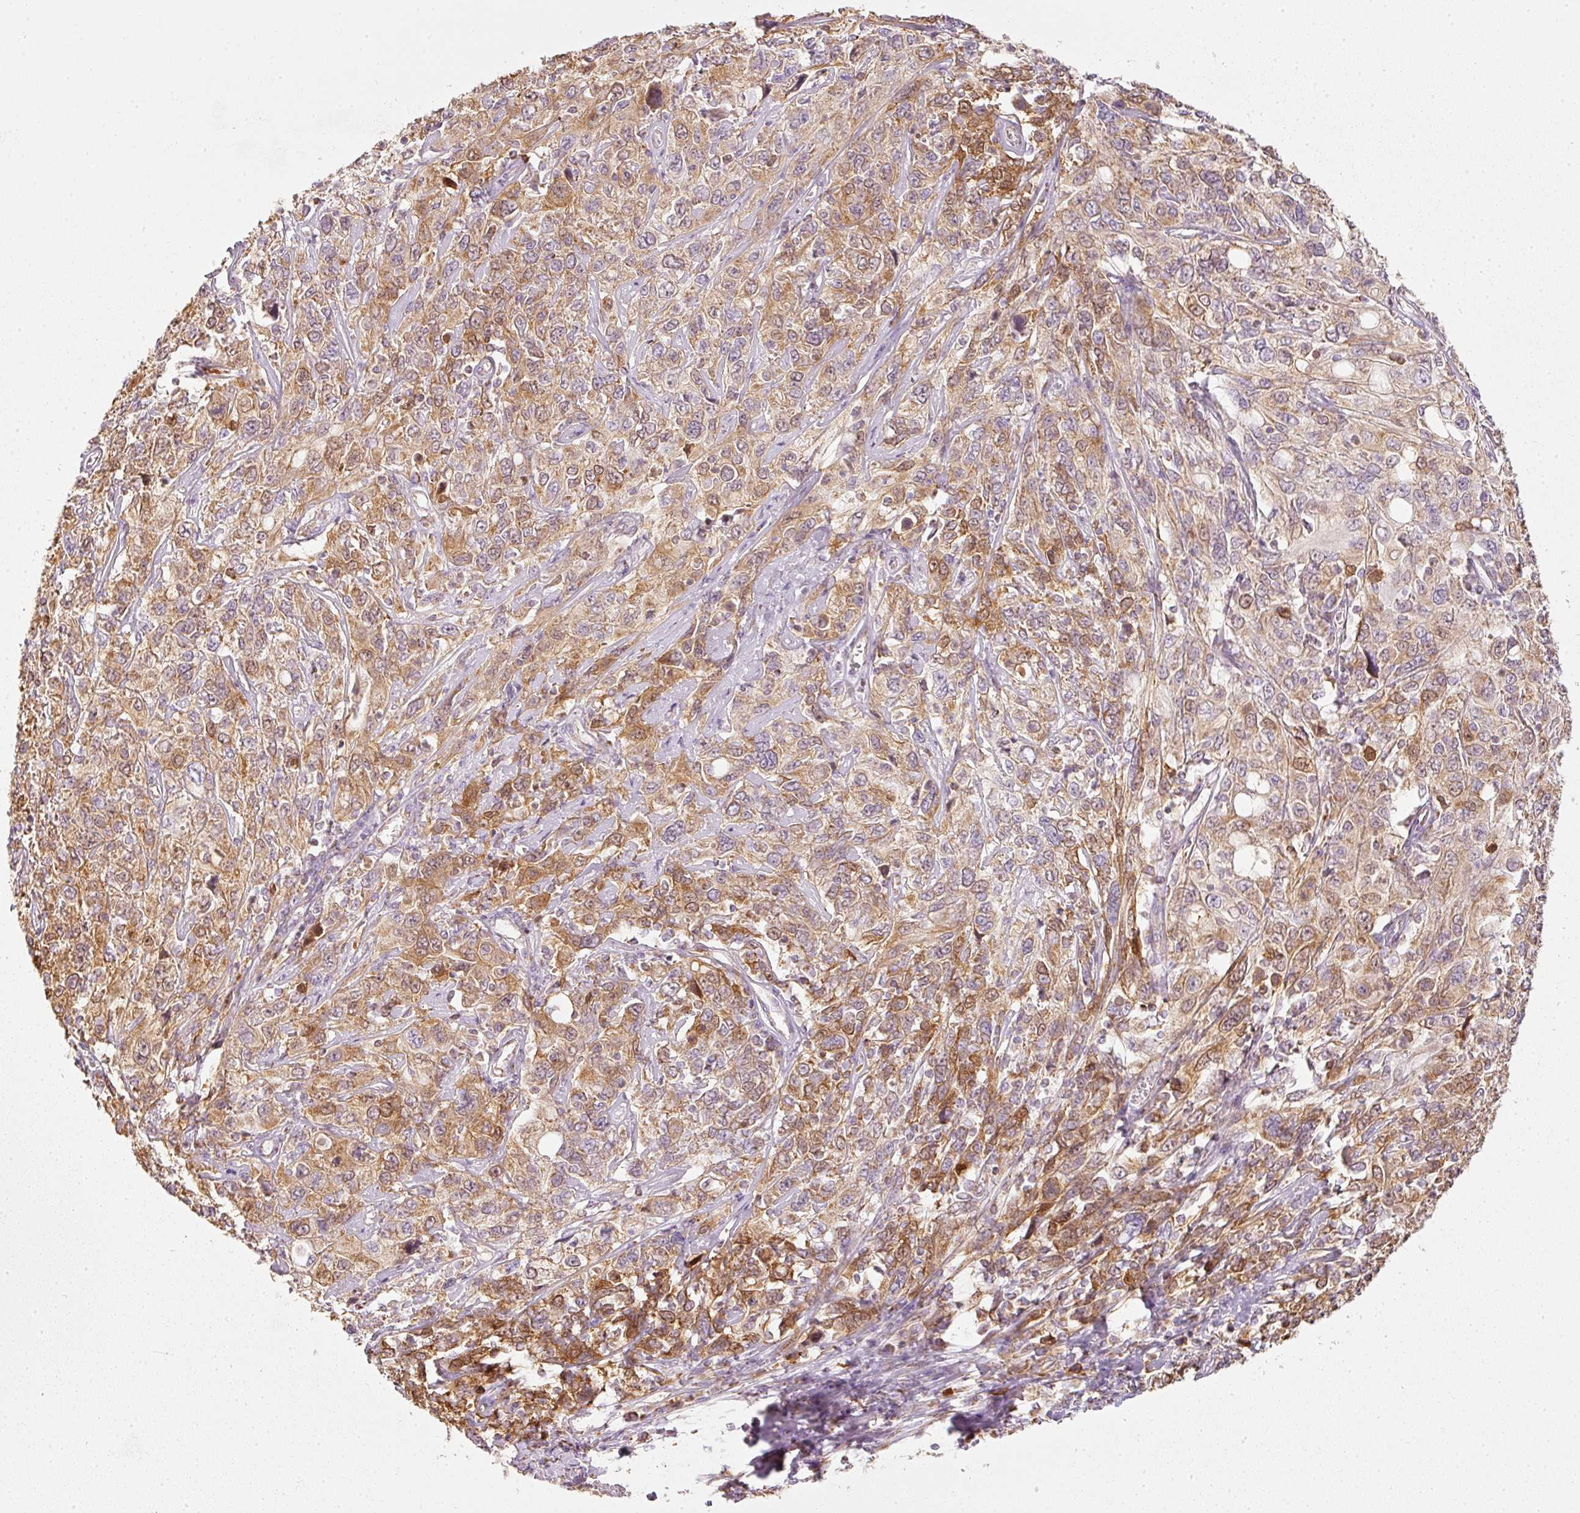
{"staining": {"intensity": "moderate", "quantity": ">75%", "location": "cytoplasmic/membranous,nuclear"}, "tissue": "cervical cancer", "cell_type": "Tumor cells", "image_type": "cancer", "snomed": [{"axis": "morphology", "description": "Squamous cell carcinoma, NOS"}, {"axis": "topography", "description": "Cervix"}], "caption": "This is a photomicrograph of immunohistochemistry staining of squamous cell carcinoma (cervical), which shows moderate expression in the cytoplasmic/membranous and nuclear of tumor cells.", "gene": "DUT", "patient": {"sex": "female", "age": 46}}